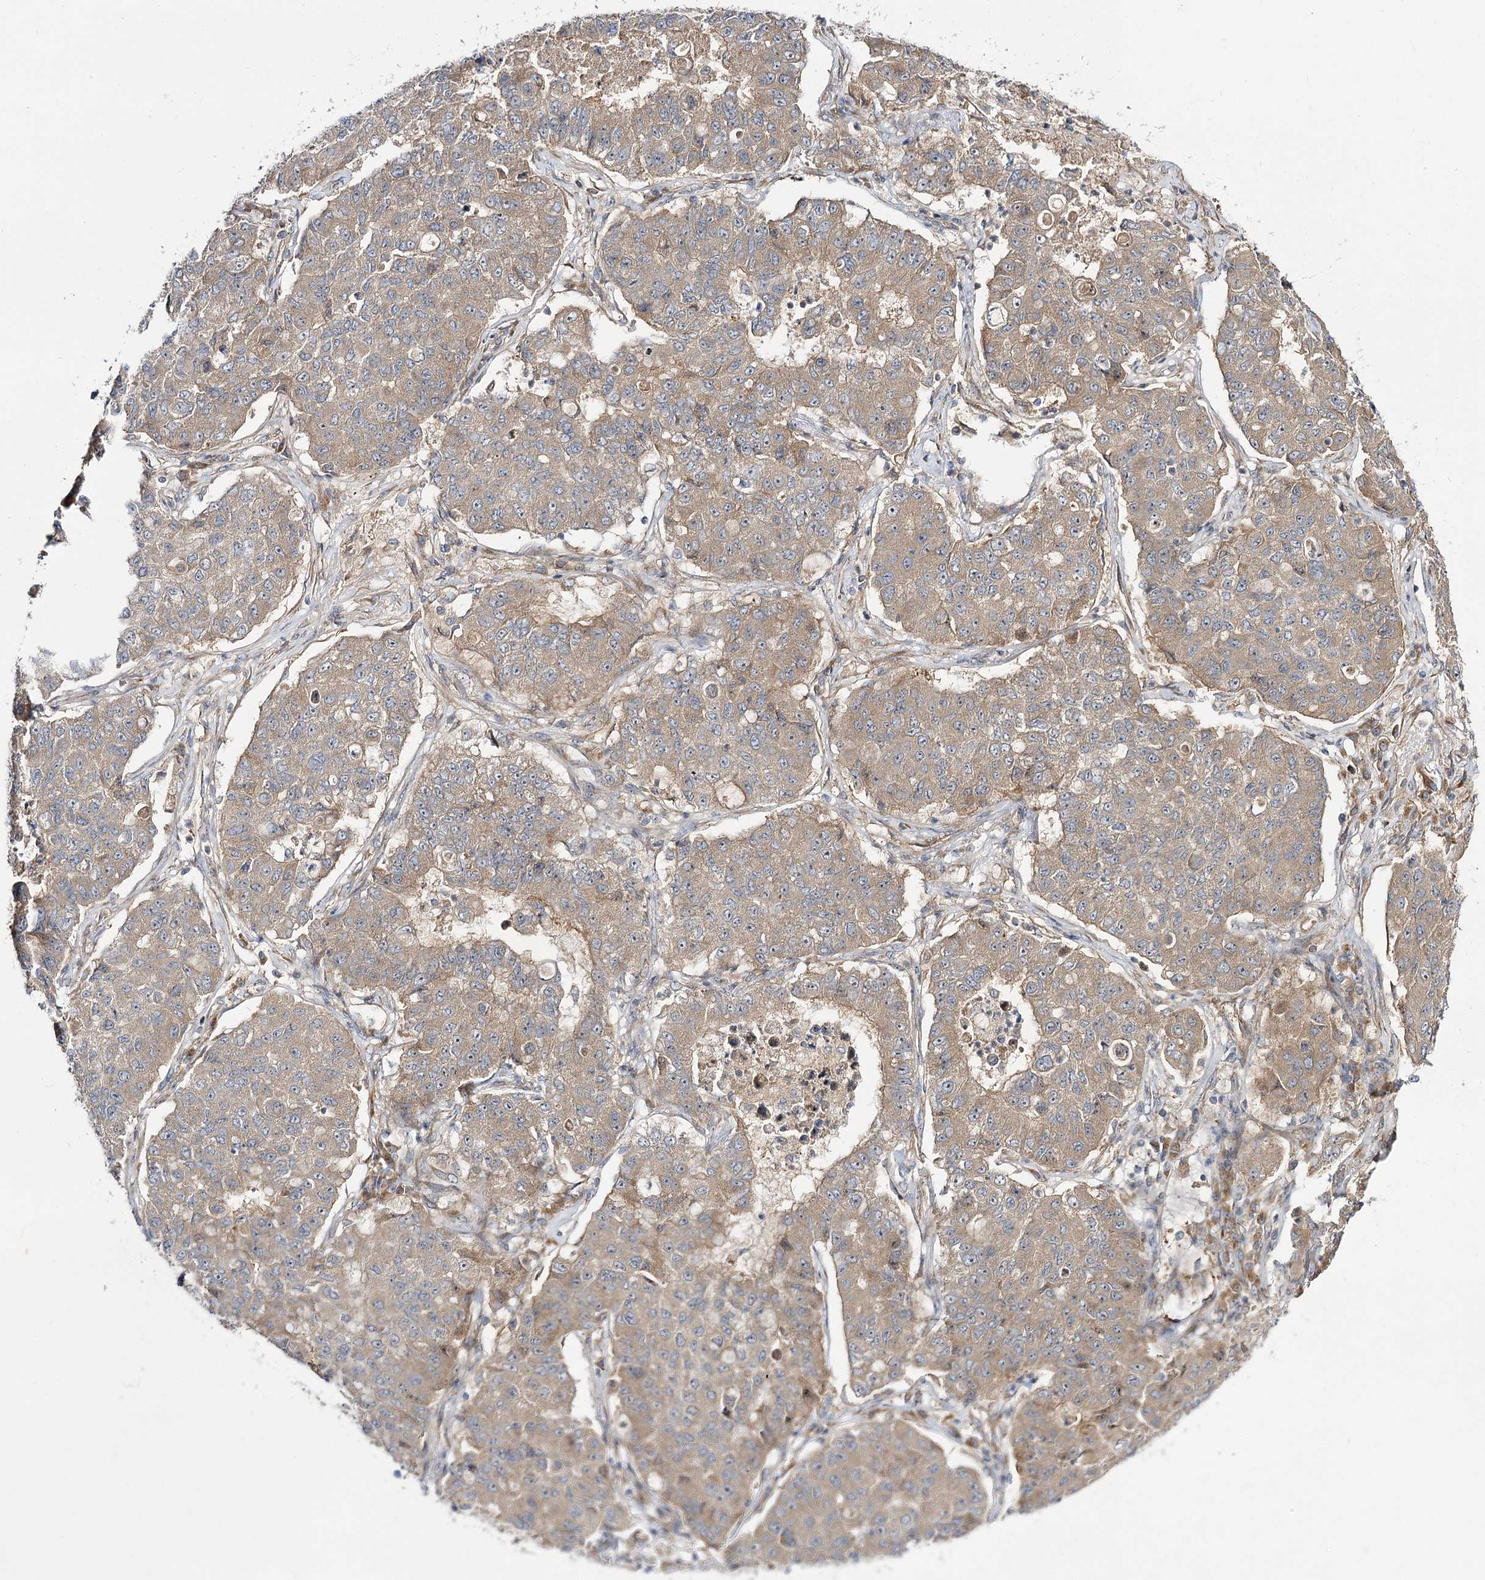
{"staining": {"intensity": "moderate", "quantity": ">75%", "location": "cytoplasmic/membranous"}, "tissue": "lung cancer", "cell_type": "Tumor cells", "image_type": "cancer", "snomed": [{"axis": "morphology", "description": "Squamous cell carcinoma, NOS"}, {"axis": "topography", "description": "Lung"}], "caption": "Lung squamous cell carcinoma stained for a protein (brown) shows moderate cytoplasmic/membranous positive staining in approximately >75% of tumor cells.", "gene": "C11orf80", "patient": {"sex": "male", "age": 74}}